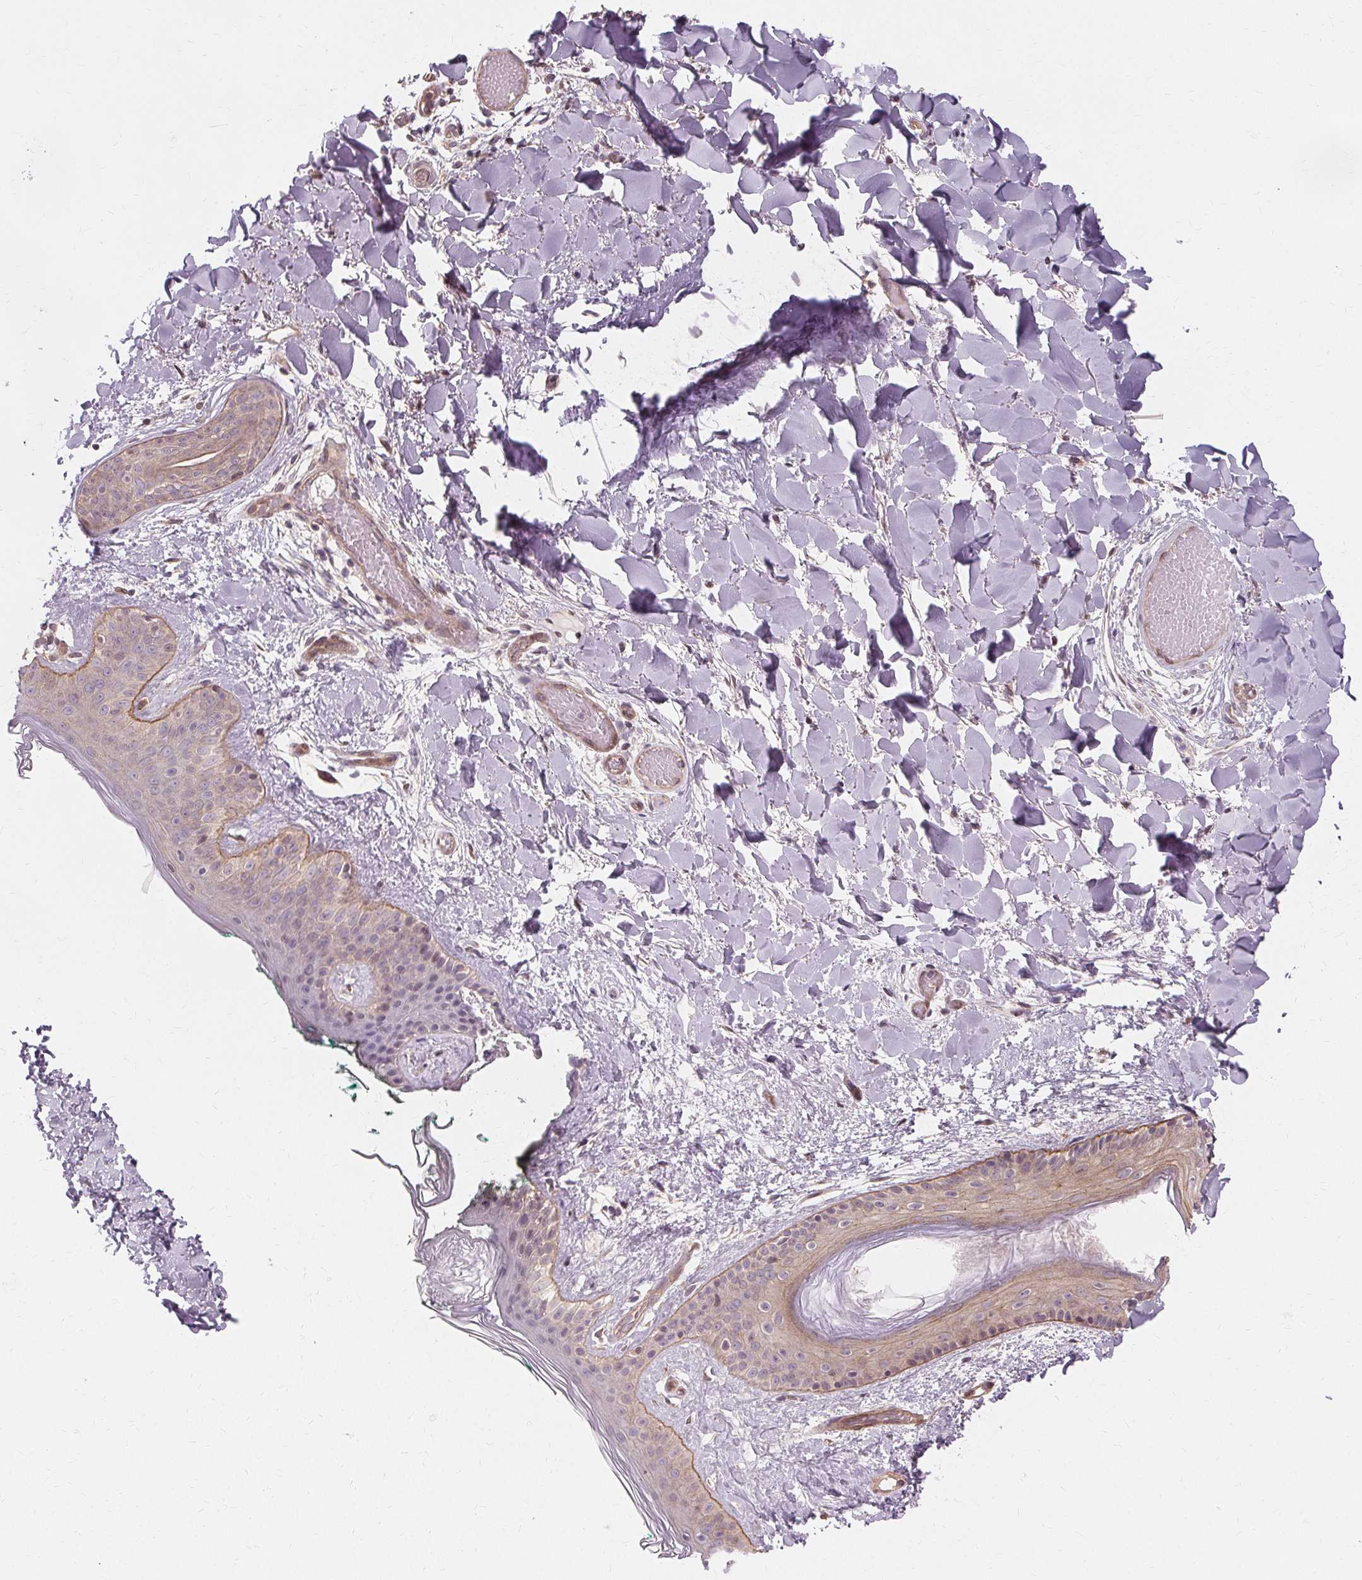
{"staining": {"intensity": "weak", "quantity": "25%-75%", "location": "cytoplasmic/membranous"}, "tissue": "skin", "cell_type": "Fibroblasts", "image_type": "normal", "snomed": [{"axis": "morphology", "description": "Normal tissue, NOS"}, {"axis": "topography", "description": "Skin"}], "caption": "The photomicrograph displays a brown stain indicating the presence of a protein in the cytoplasmic/membranous of fibroblasts in skin.", "gene": "USP8", "patient": {"sex": "female", "age": 34}}